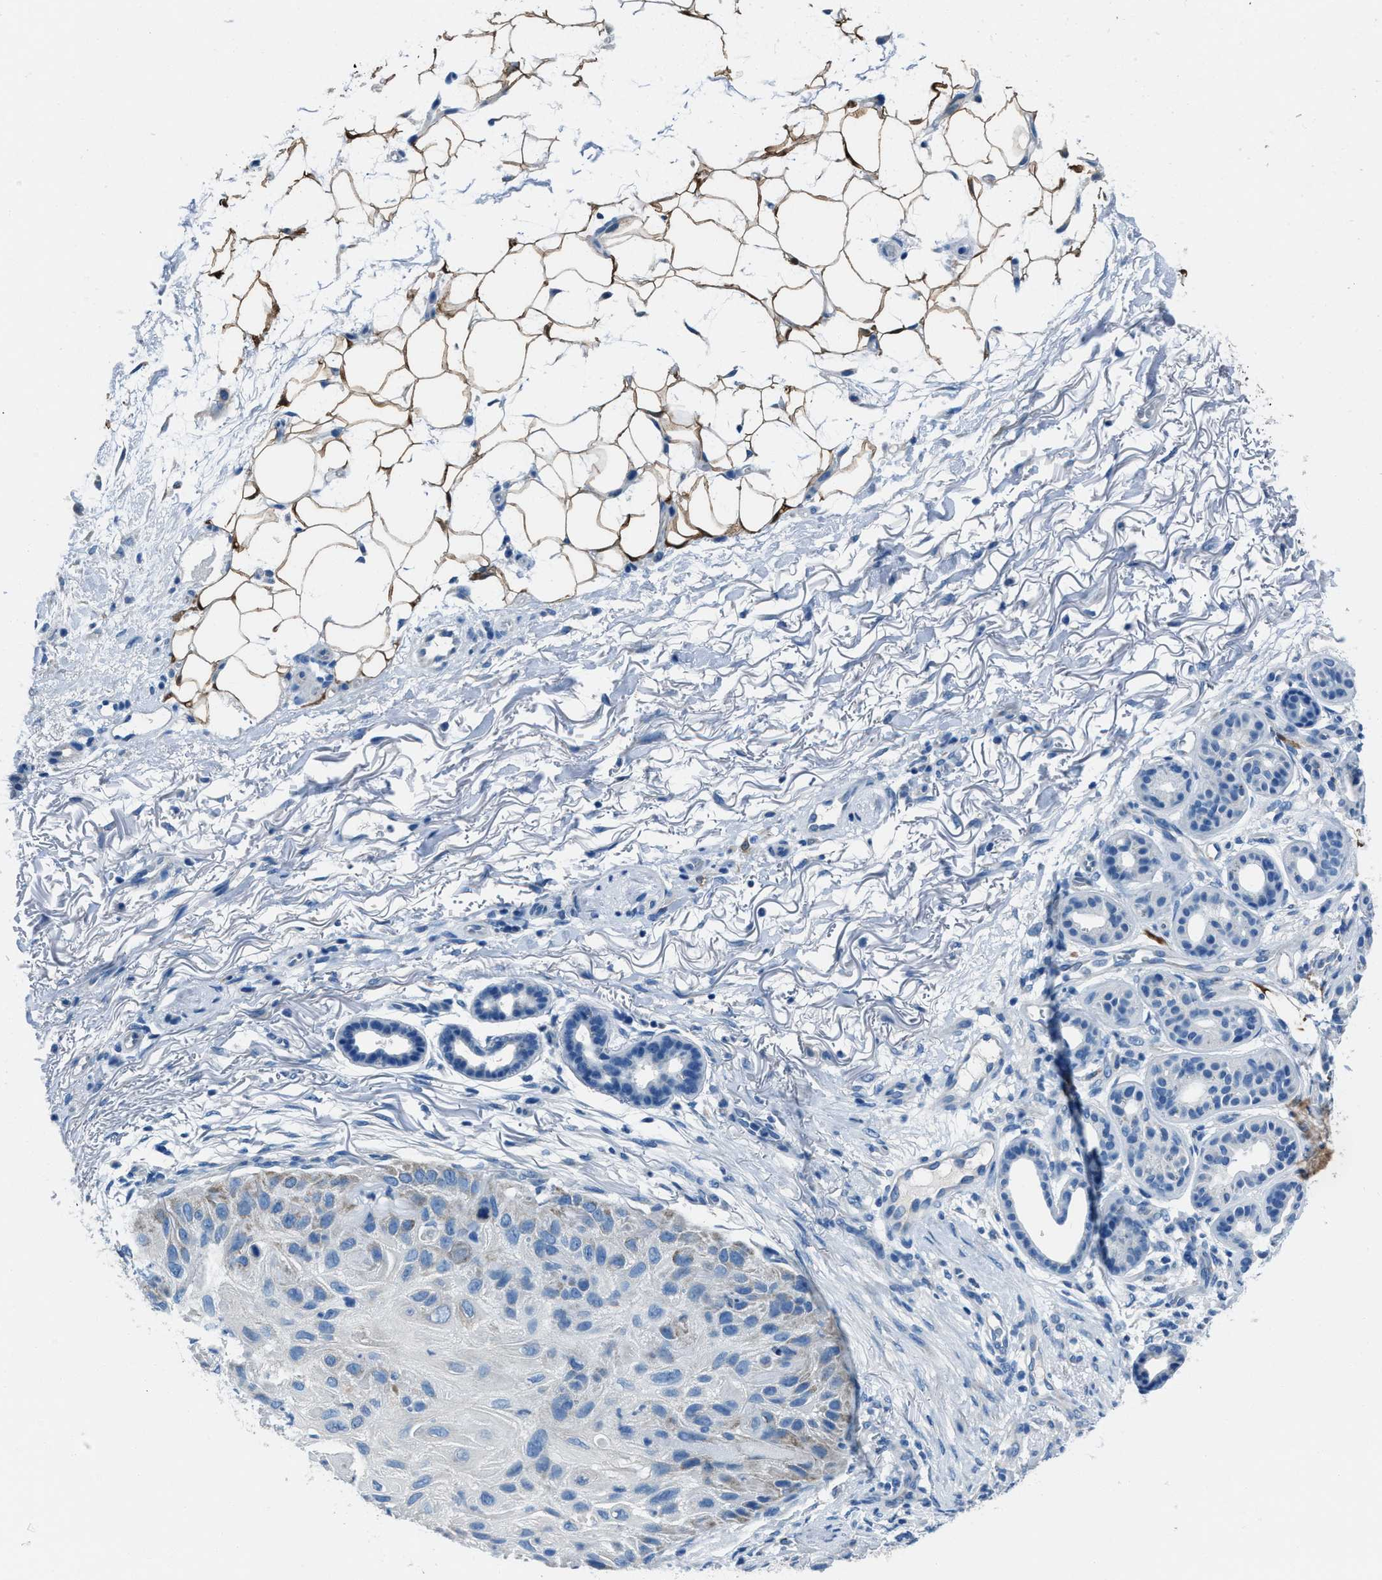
{"staining": {"intensity": "weak", "quantity": "<25%", "location": "cytoplasmic/membranous"}, "tissue": "skin cancer", "cell_type": "Tumor cells", "image_type": "cancer", "snomed": [{"axis": "morphology", "description": "Squamous cell carcinoma, NOS"}, {"axis": "topography", "description": "Skin"}], "caption": "Immunohistochemistry (IHC) image of neoplastic tissue: squamous cell carcinoma (skin) stained with DAB (3,3'-diaminobenzidine) displays no significant protein positivity in tumor cells.", "gene": "AMACR", "patient": {"sex": "female", "age": 77}}